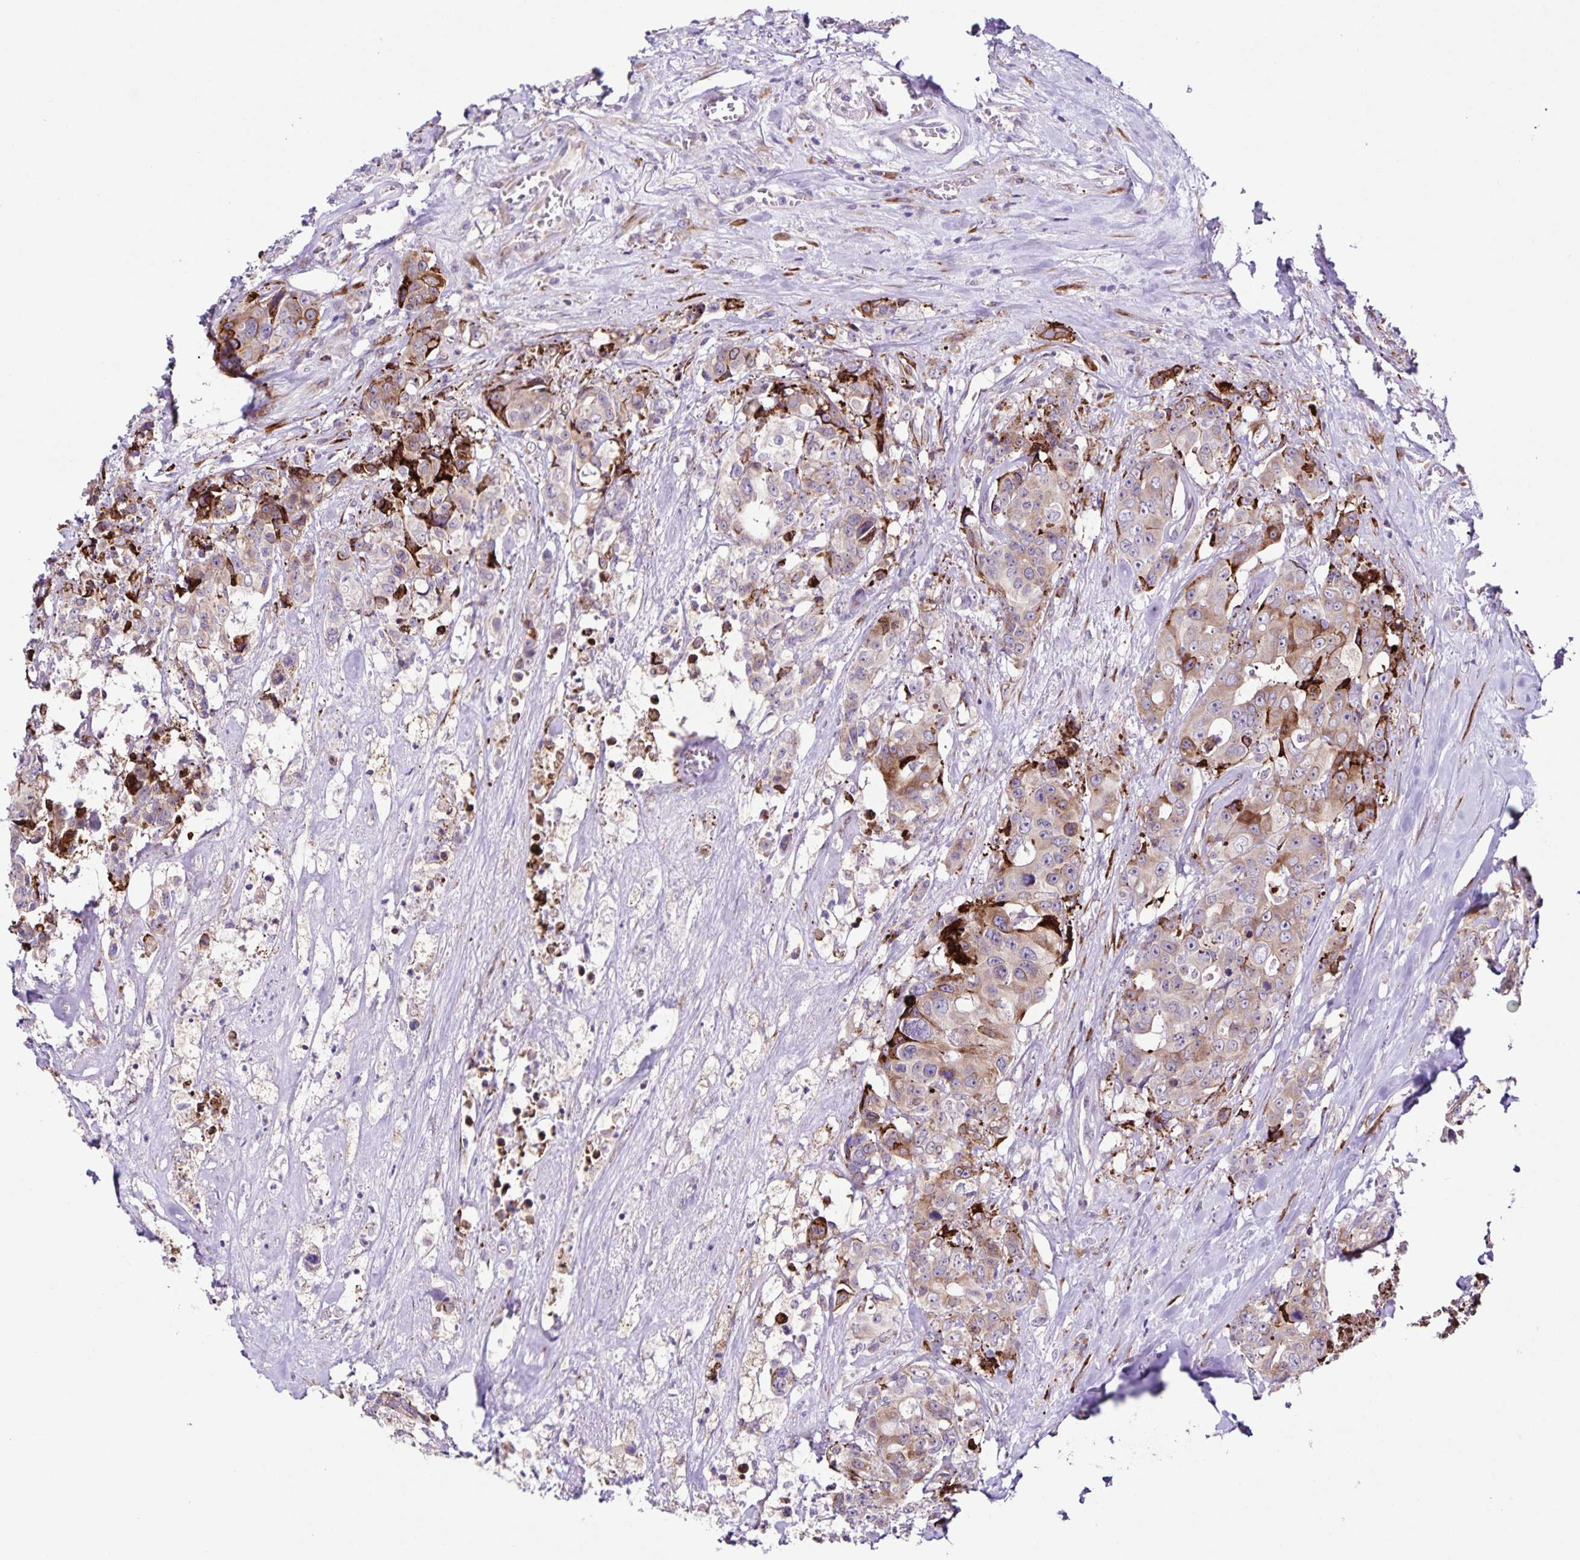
{"staining": {"intensity": "weak", "quantity": "25%-75%", "location": "cytoplasmic/membranous"}, "tissue": "colorectal cancer", "cell_type": "Tumor cells", "image_type": "cancer", "snomed": [{"axis": "morphology", "description": "Adenocarcinoma, NOS"}, {"axis": "topography", "description": "Rectum"}], "caption": "A histopathology image of colorectal cancer (adenocarcinoma) stained for a protein demonstrates weak cytoplasmic/membranous brown staining in tumor cells. (Brightfield microscopy of DAB IHC at high magnification).", "gene": "OSBPL5", "patient": {"sex": "female", "age": 62}}